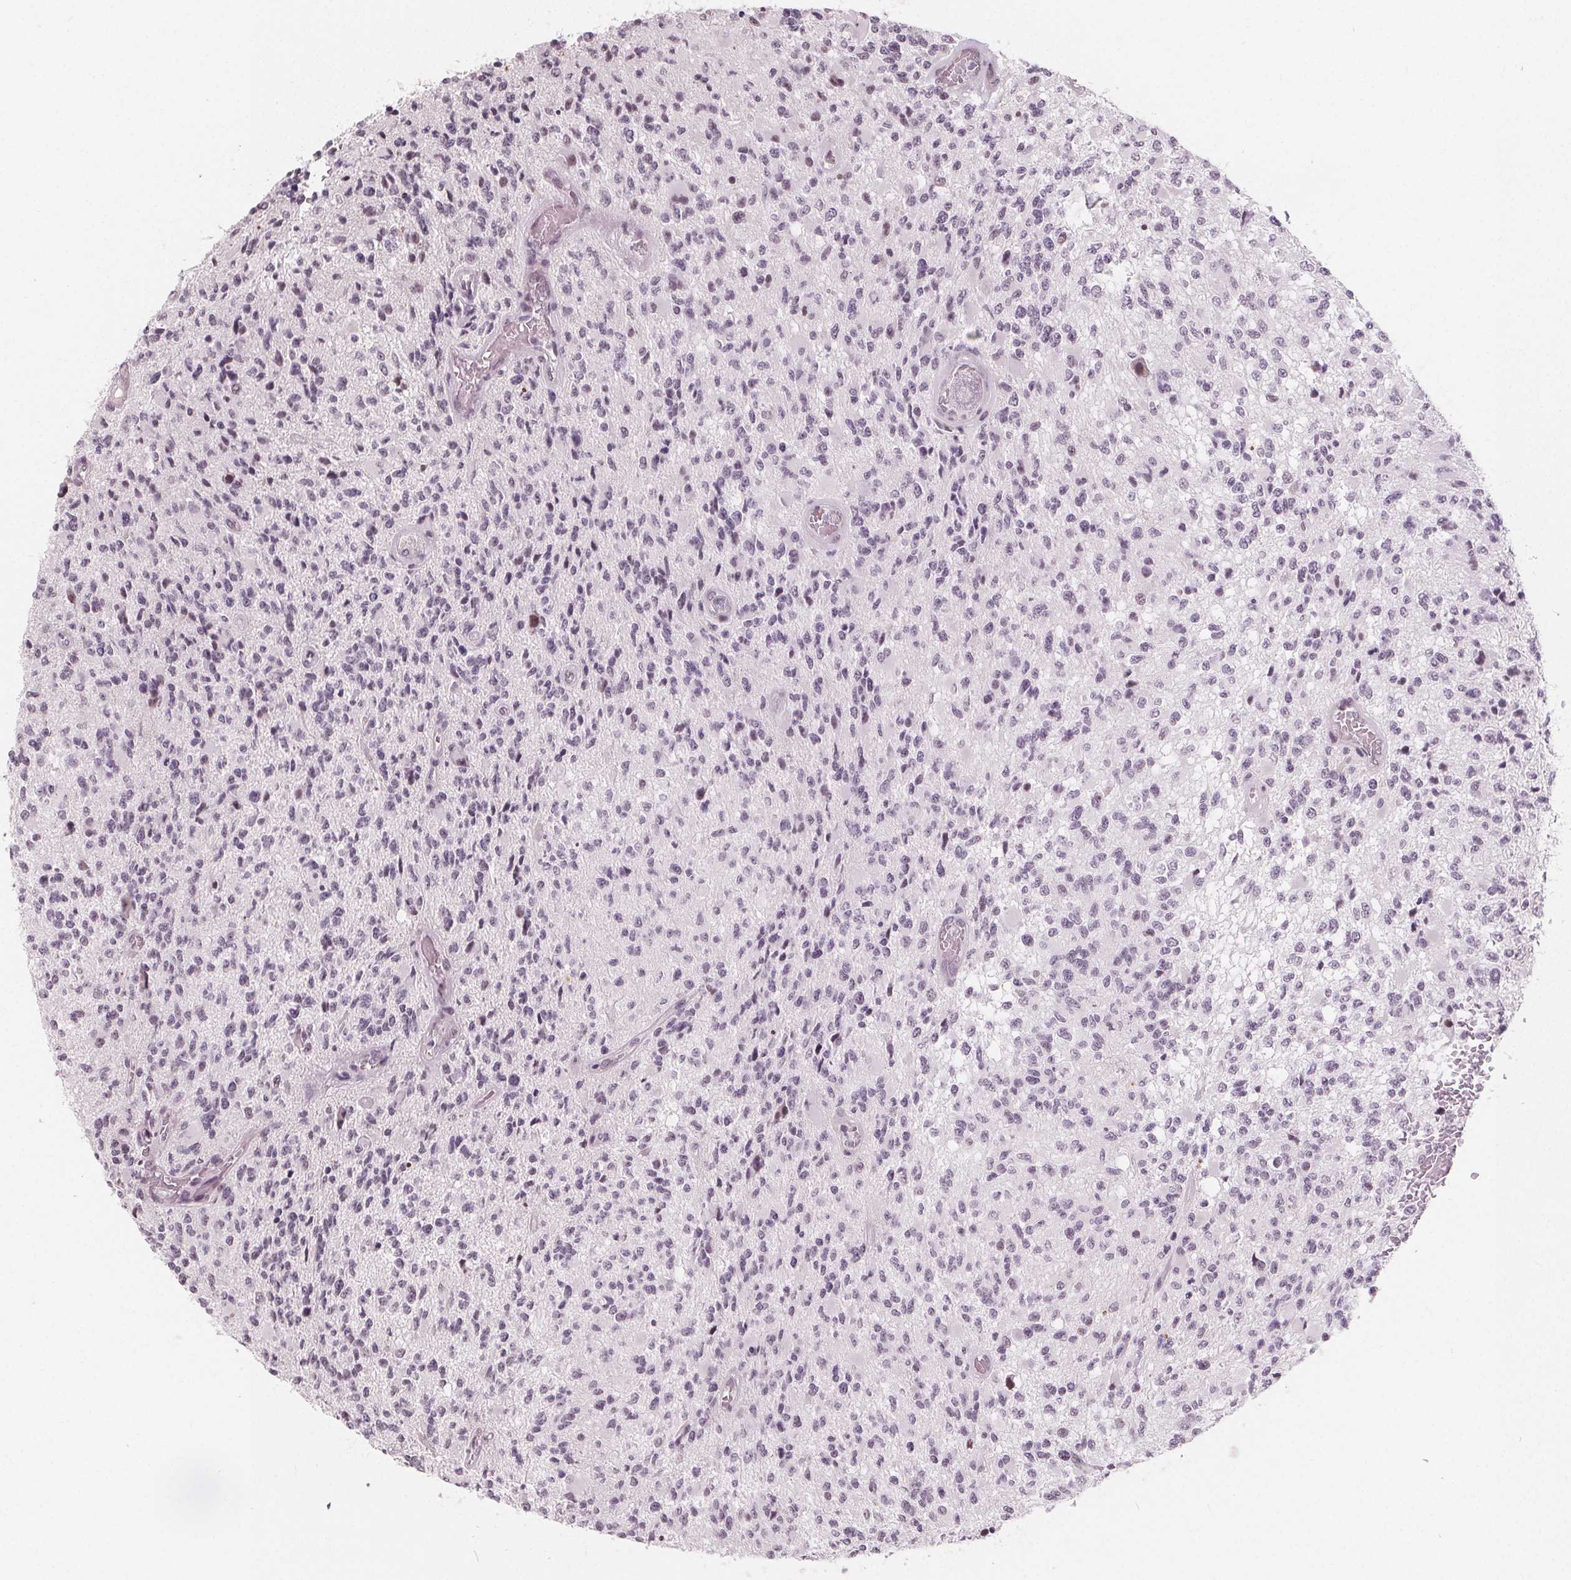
{"staining": {"intensity": "negative", "quantity": "none", "location": "none"}, "tissue": "glioma", "cell_type": "Tumor cells", "image_type": "cancer", "snomed": [{"axis": "morphology", "description": "Glioma, malignant, High grade"}, {"axis": "topography", "description": "Brain"}], "caption": "Immunohistochemistry (IHC) histopathology image of glioma stained for a protein (brown), which shows no positivity in tumor cells.", "gene": "NUP210L", "patient": {"sex": "female", "age": 63}}